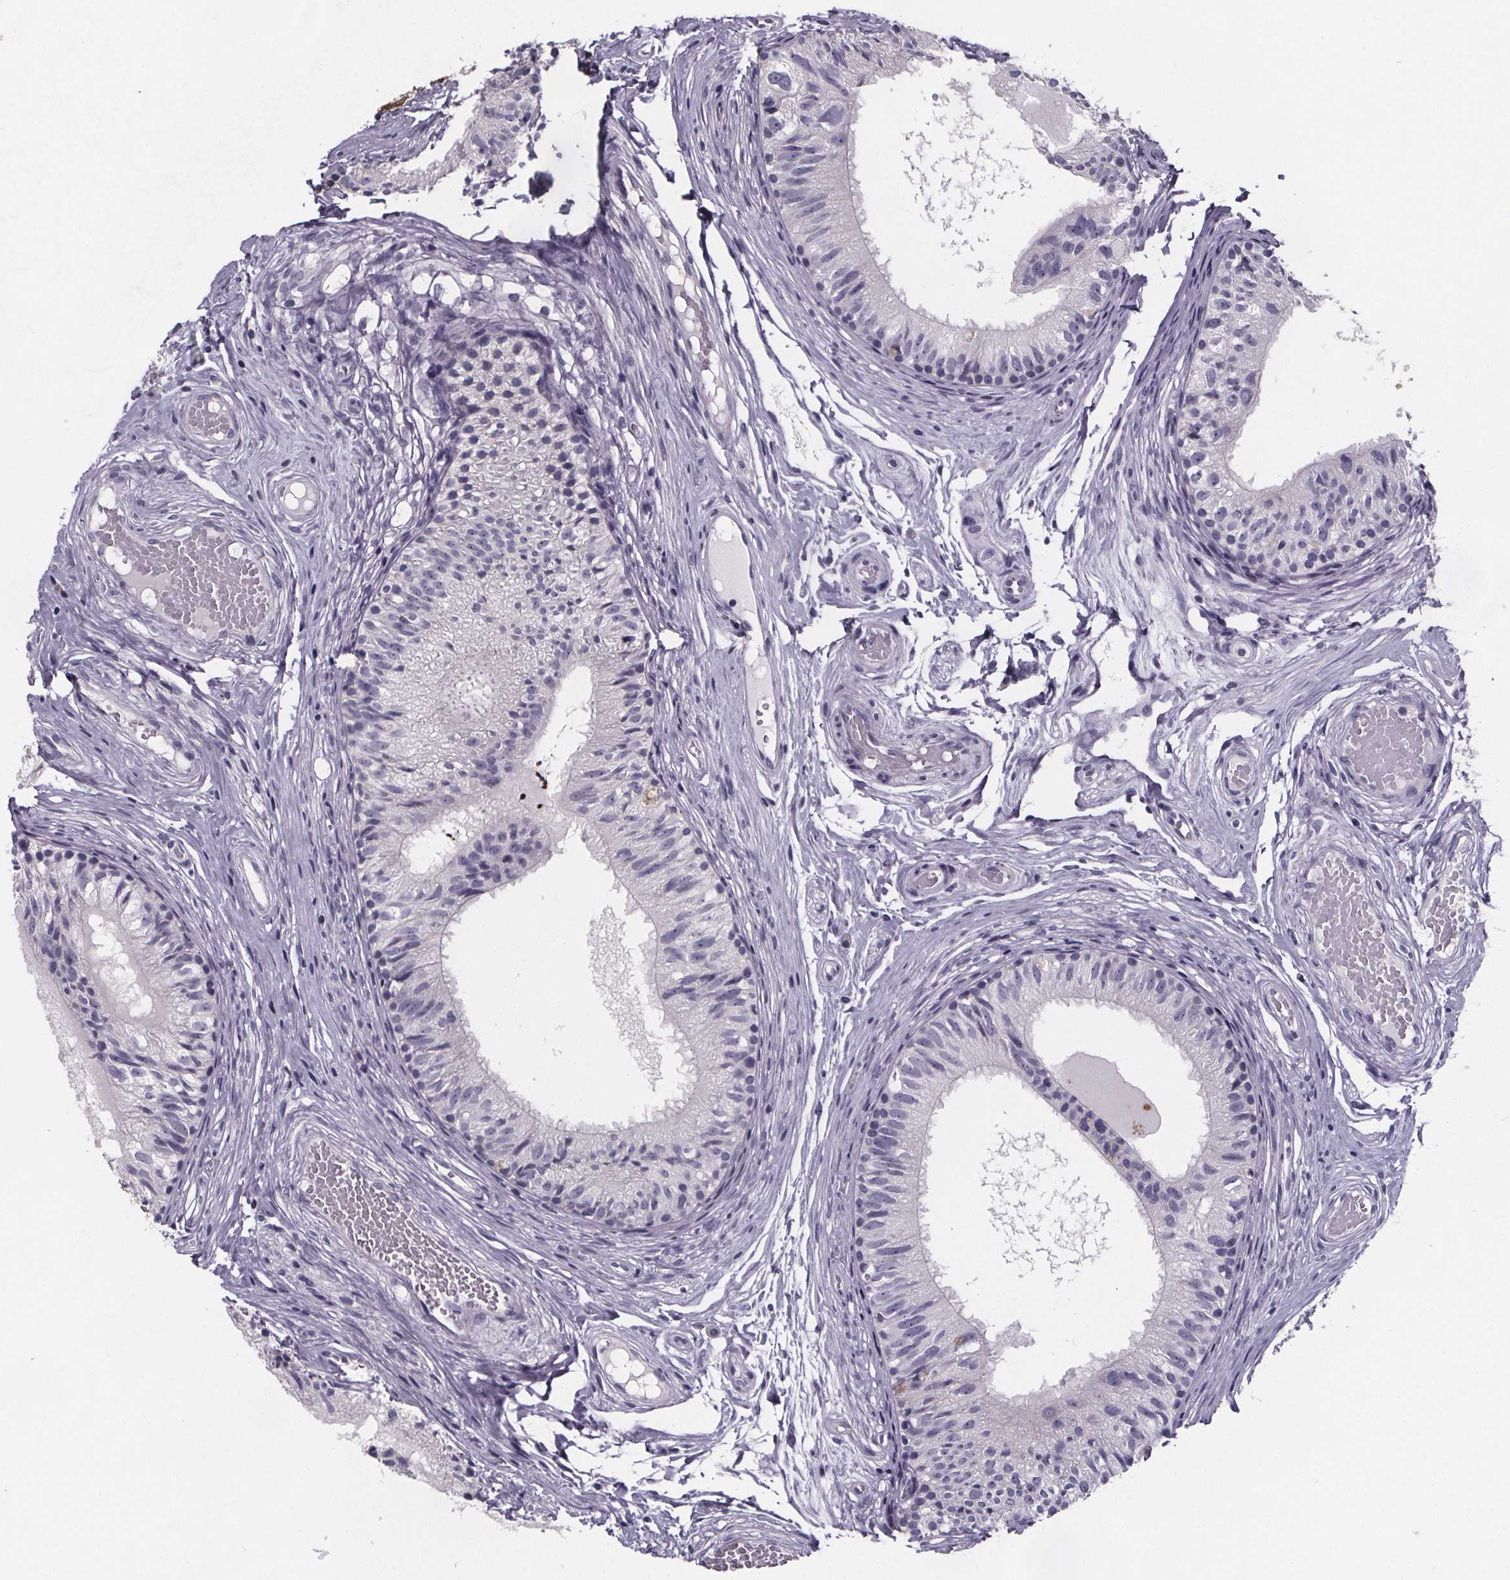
{"staining": {"intensity": "negative", "quantity": "none", "location": "none"}, "tissue": "epididymis", "cell_type": "Glandular cells", "image_type": "normal", "snomed": [{"axis": "morphology", "description": "Normal tissue, NOS"}, {"axis": "topography", "description": "Epididymis"}], "caption": "IHC micrograph of benign epididymis stained for a protein (brown), which exhibits no positivity in glandular cells.", "gene": "PAH", "patient": {"sex": "male", "age": 29}}